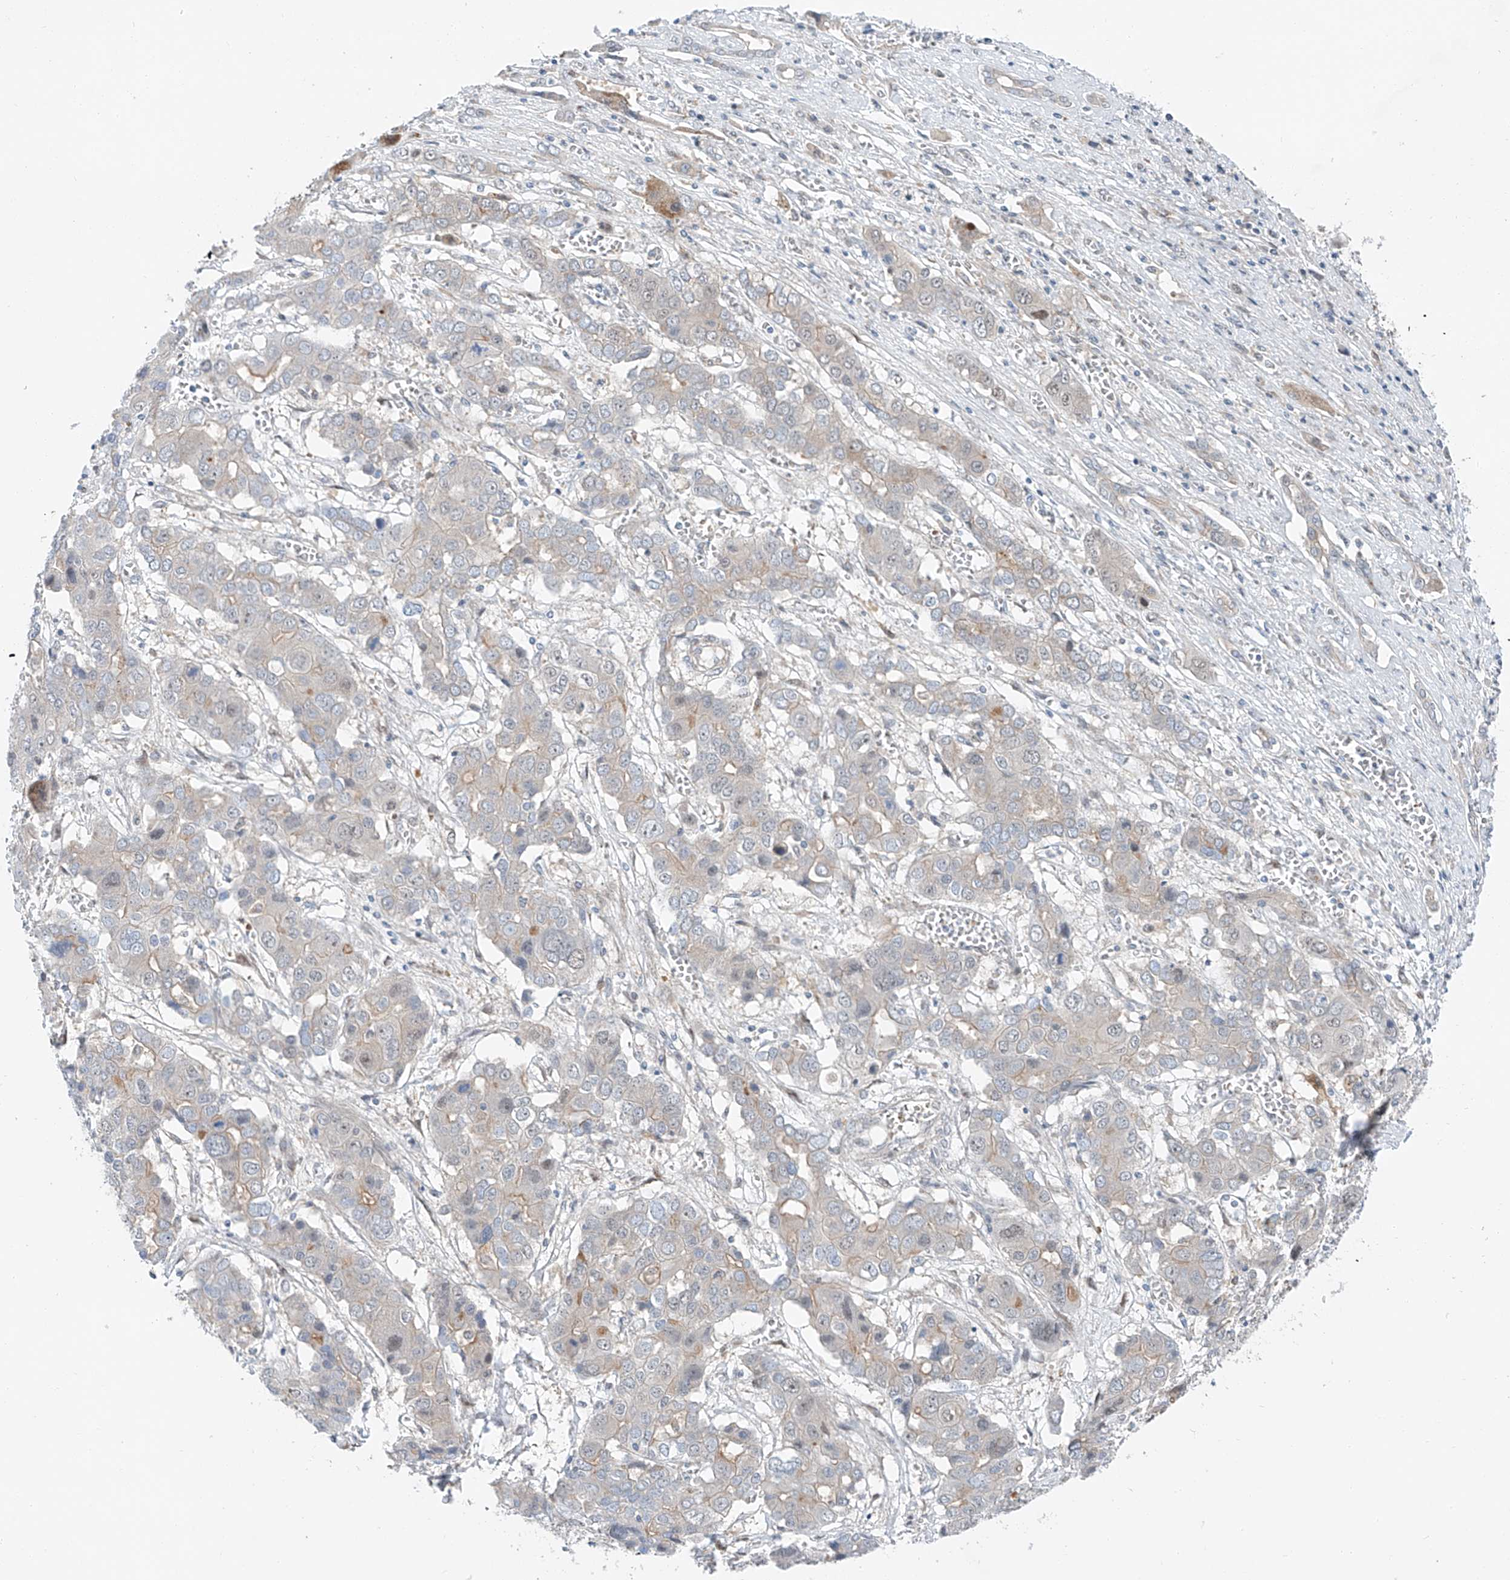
{"staining": {"intensity": "weak", "quantity": "<25%", "location": "cytoplasmic/membranous"}, "tissue": "liver cancer", "cell_type": "Tumor cells", "image_type": "cancer", "snomed": [{"axis": "morphology", "description": "Cholangiocarcinoma"}, {"axis": "topography", "description": "Liver"}], "caption": "Tumor cells show no significant protein expression in cholangiocarcinoma (liver).", "gene": "CLDND1", "patient": {"sex": "male", "age": 67}}